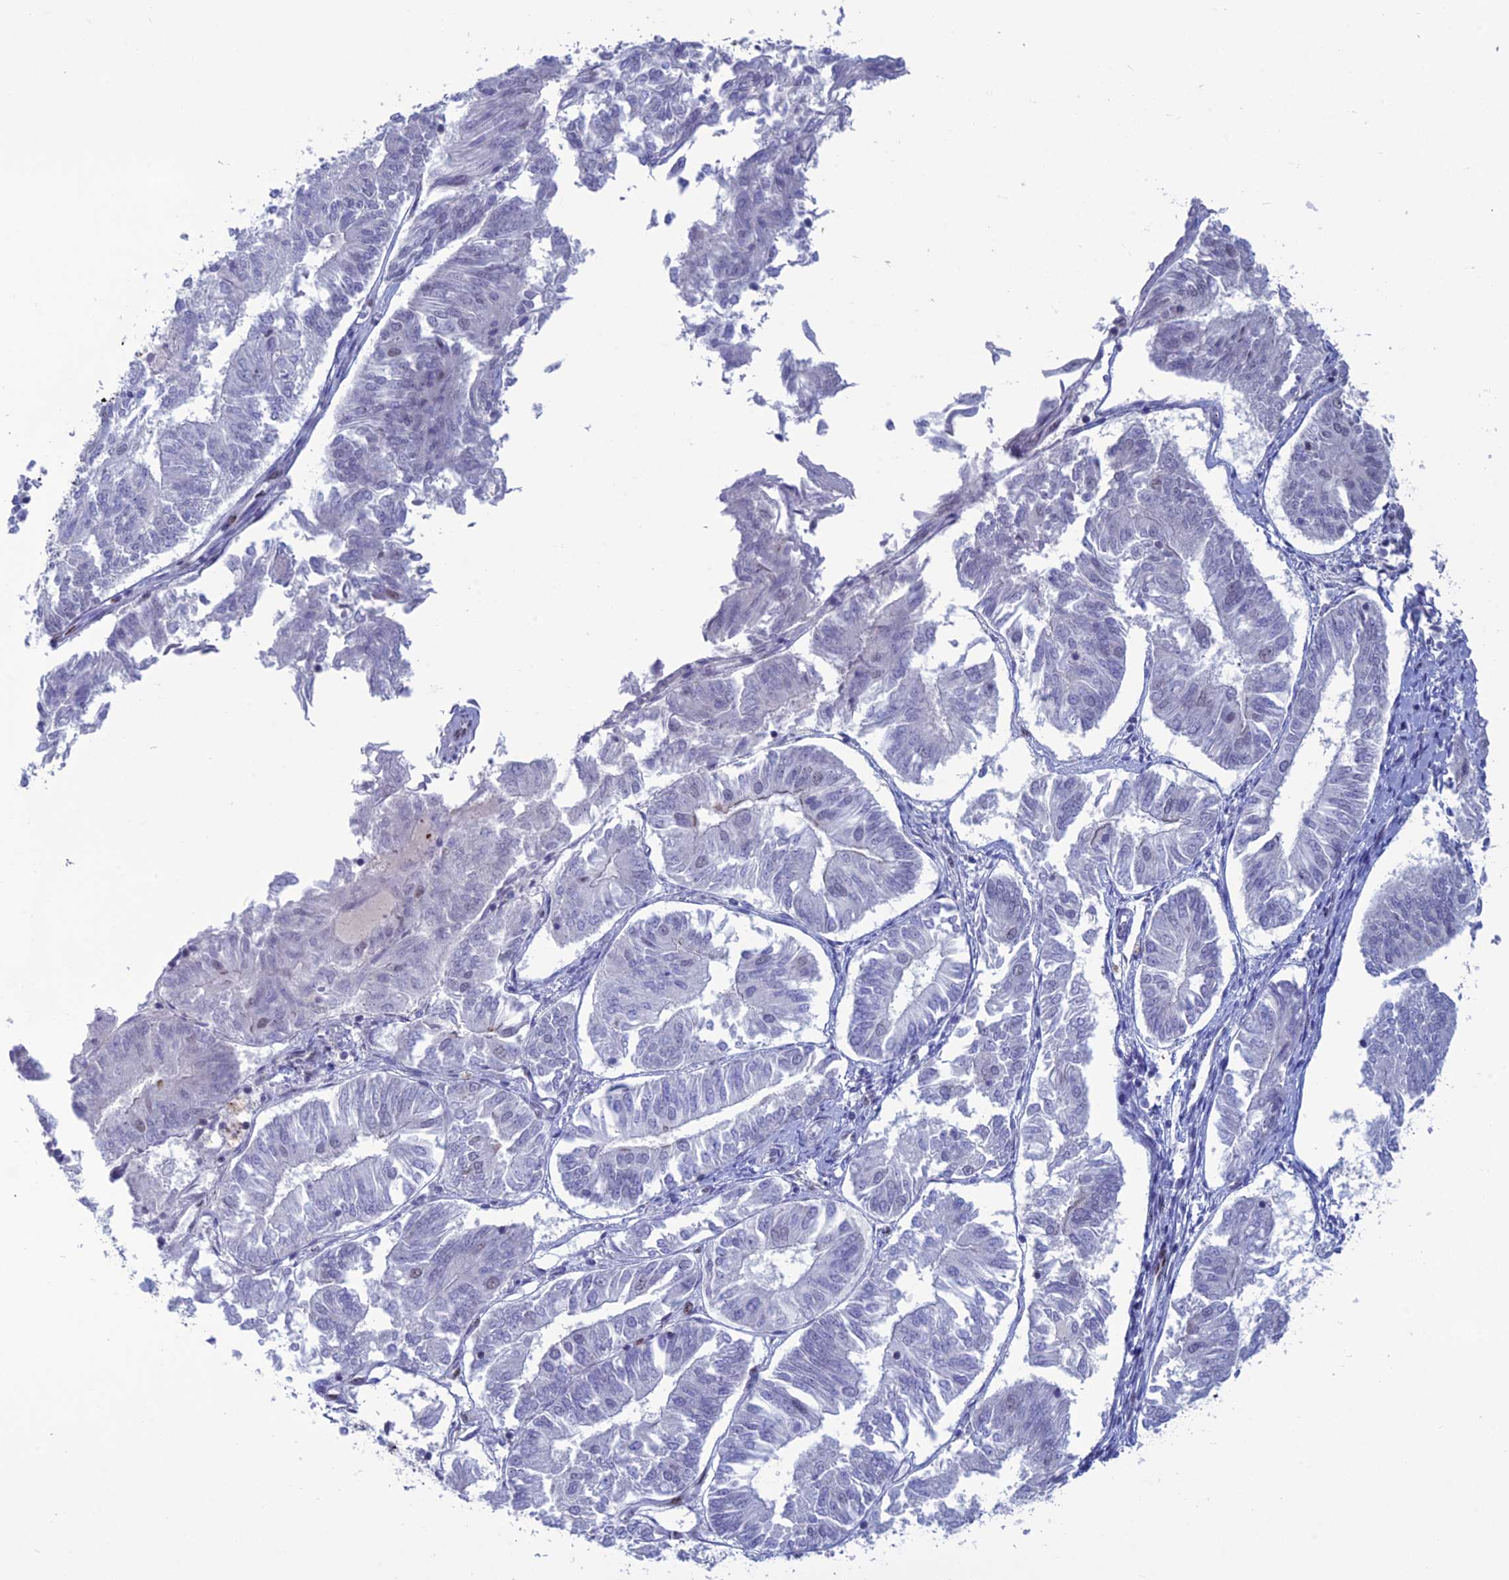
{"staining": {"intensity": "negative", "quantity": "none", "location": "none"}, "tissue": "endometrial cancer", "cell_type": "Tumor cells", "image_type": "cancer", "snomed": [{"axis": "morphology", "description": "Adenocarcinoma, NOS"}, {"axis": "topography", "description": "Endometrium"}], "caption": "The image shows no staining of tumor cells in endometrial cancer (adenocarcinoma).", "gene": "NOL4L", "patient": {"sex": "female", "age": 58}}